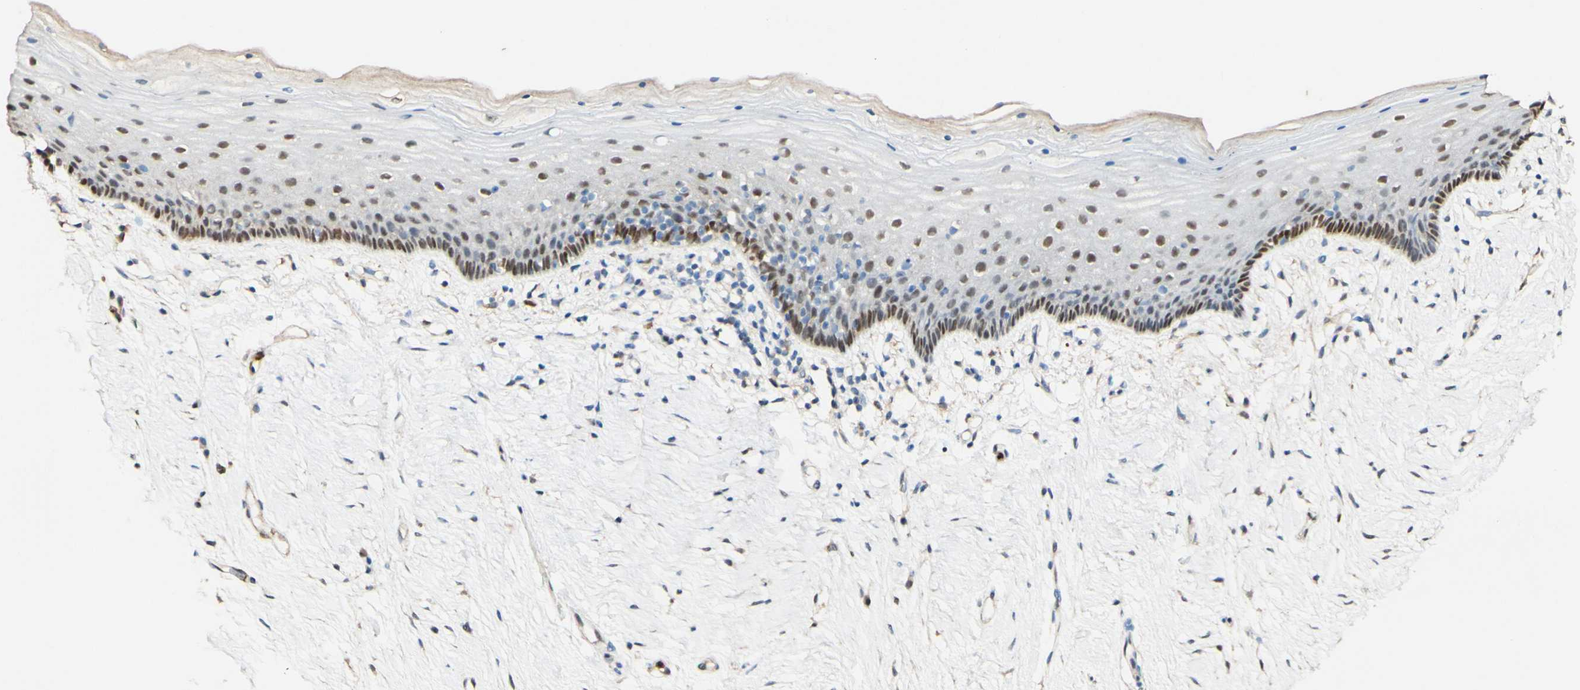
{"staining": {"intensity": "strong", "quantity": "25%-75%", "location": "nuclear"}, "tissue": "vagina", "cell_type": "Squamous epithelial cells", "image_type": "normal", "snomed": [{"axis": "morphology", "description": "Normal tissue, NOS"}, {"axis": "topography", "description": "Vagina"}], "caption": "Vagina stained with DAB IHC exhibits high levels of strong nuclear staining in about 25%-75% of squamous epithelial cells.", "gene": "MAP3K4", "patient": {"sex": "female", "age": 44}}